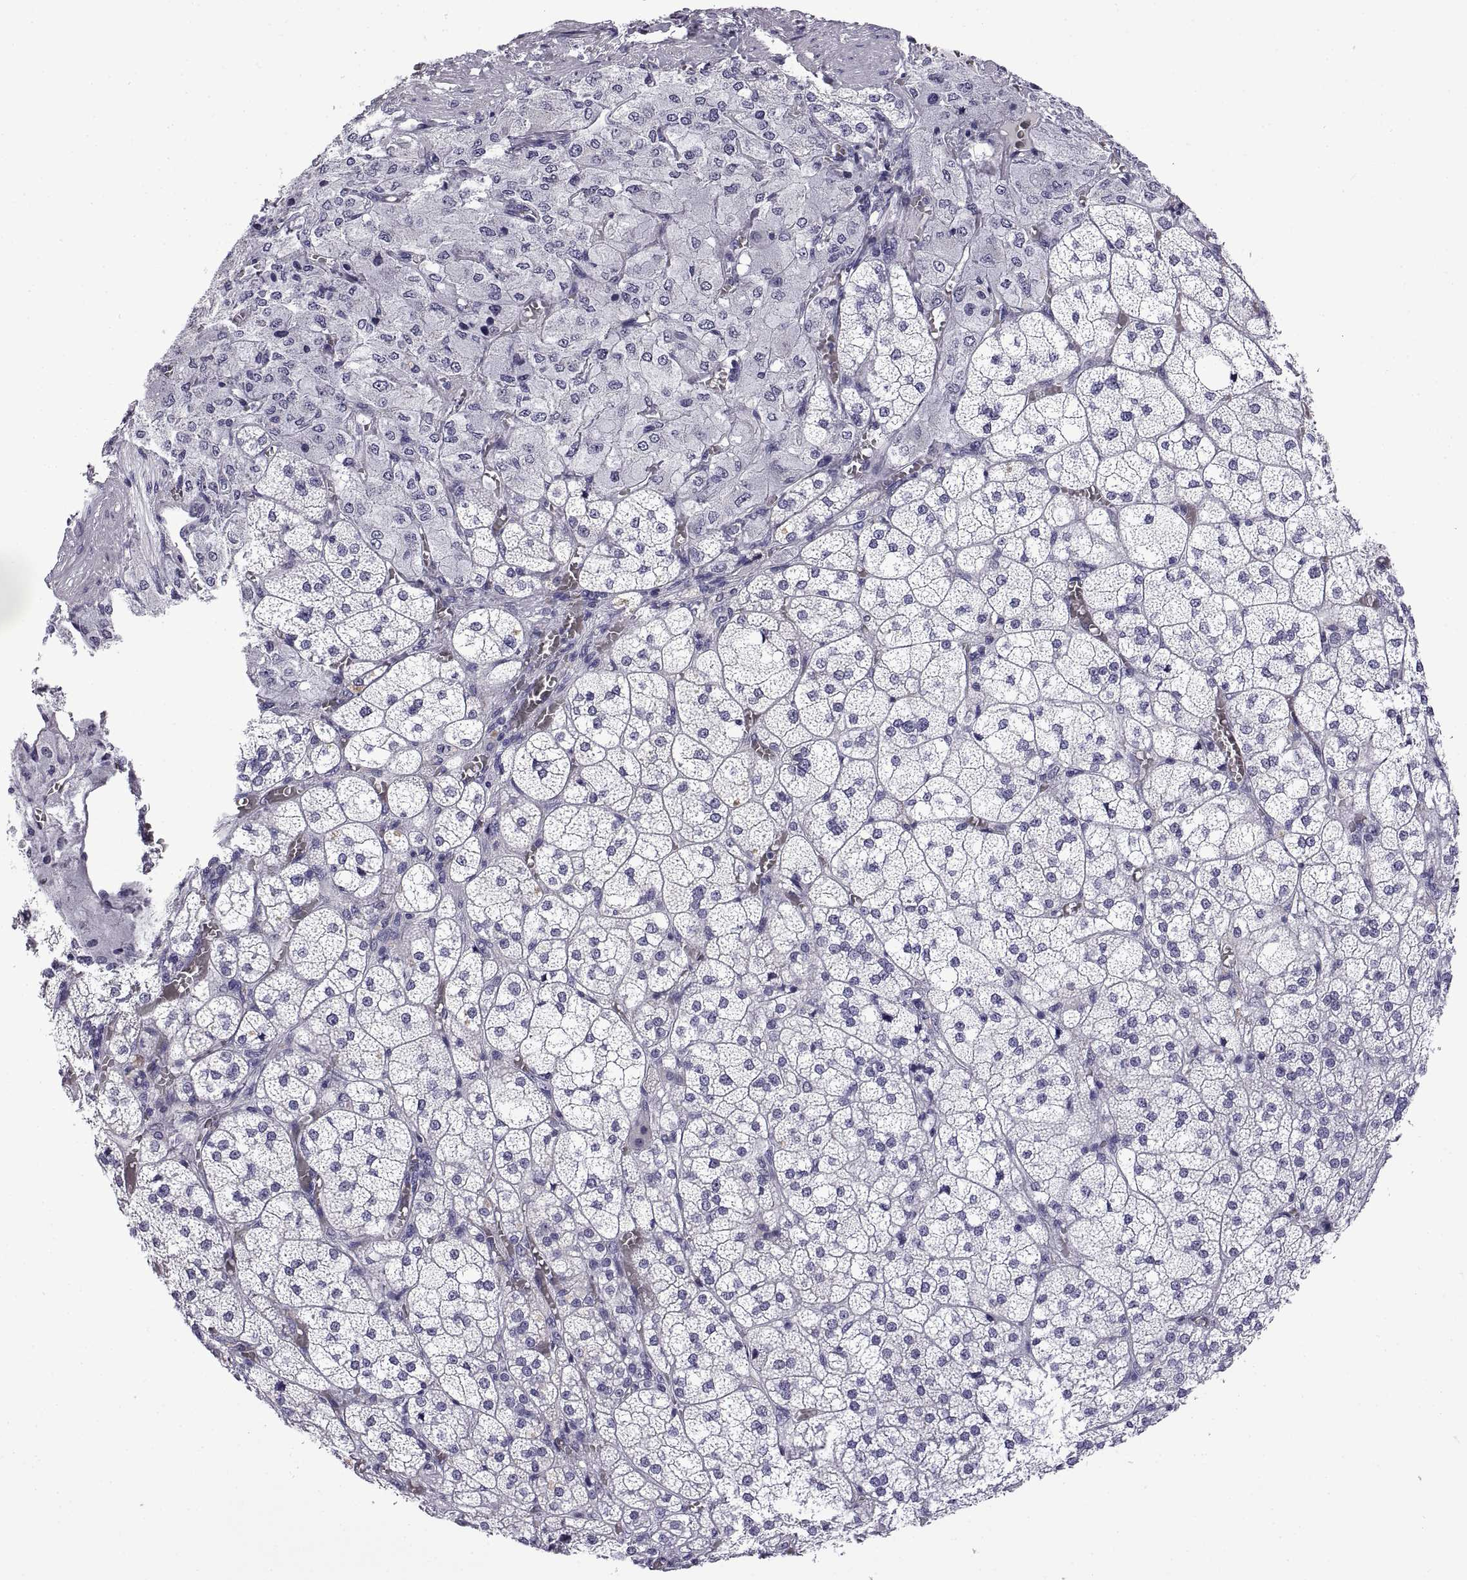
{"staining": {"intensity": "negative", "quantity": "none", "location": "none"}, "tissue": "adrenal gland", "cell_type": "Glandular cells", "image_type": "normal", "snomed": [{"axis": "morphology", "description": "Normal tissue, NOS"}, {"axis": "topography", "description": "Adrenal gland"}], "caption": "This histopathology image is of benign adrenal gland stained with IHC to label a protein in brown with the nuclei are counter-stained blue. There is no staining in glandular cells.", "gene": "CRISP1", "patient": {"sex": "female", "age": 60}}